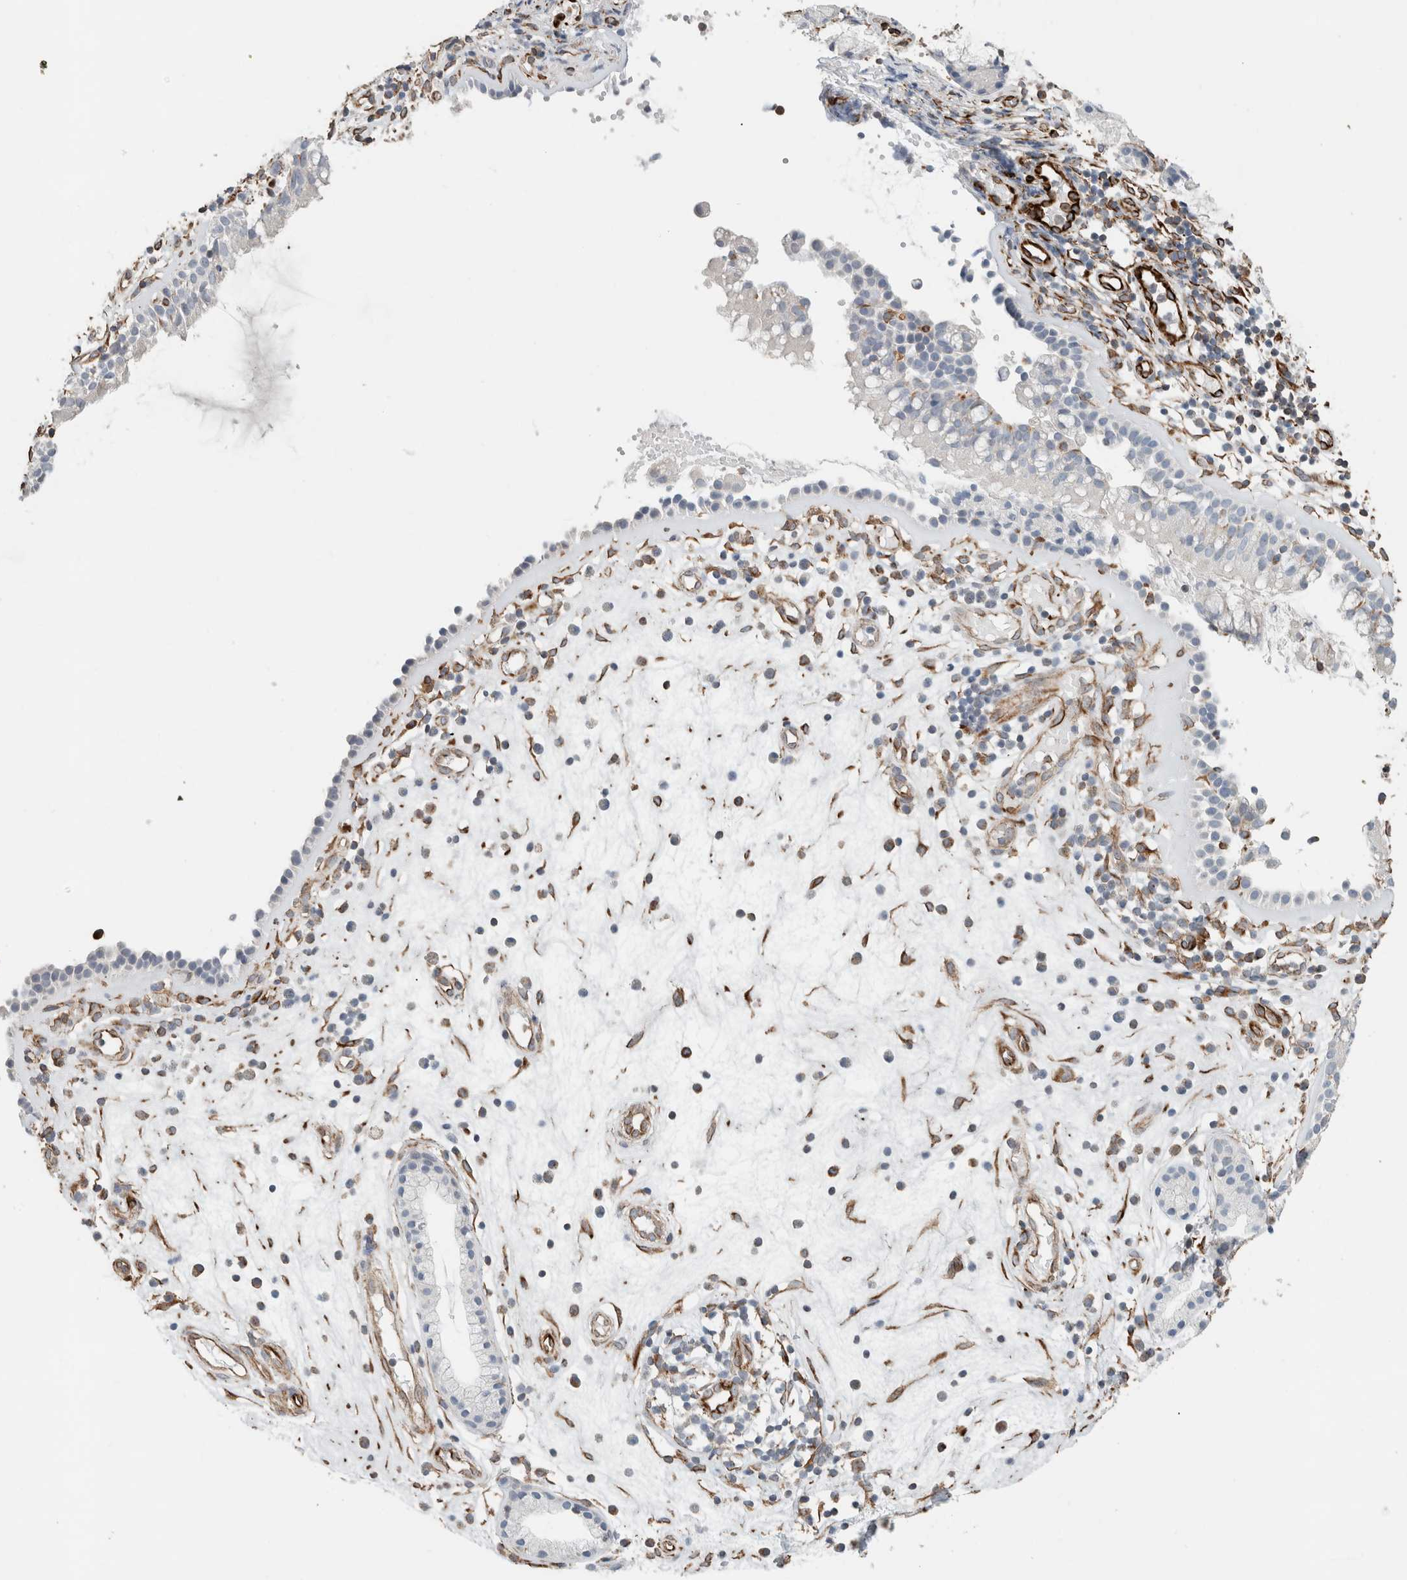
{"staining": {"intensity": "negative", "quantity": "none", "location": "none"}, "tissue": "nasopharynx", "cell_type": "Respiratory epithelial cells", "image_type": "normal", "snomed": [{"axis": "morphology", "description": "Normal tissue, NOS"}, {"axis": "topography", "description": "Nasopharynx"}], "caption": "IHC photomicrograph of unremarkable nasopharynx stained for a protein (brown), which exhibits no expression in respiratory epithelial cells. (DAB (3,3'-diaminobenzidine) IHC visualized using brightfield microscopy, high magnification).", "gene": "LY86", "patient": {"sex": "female", "age": 39}}